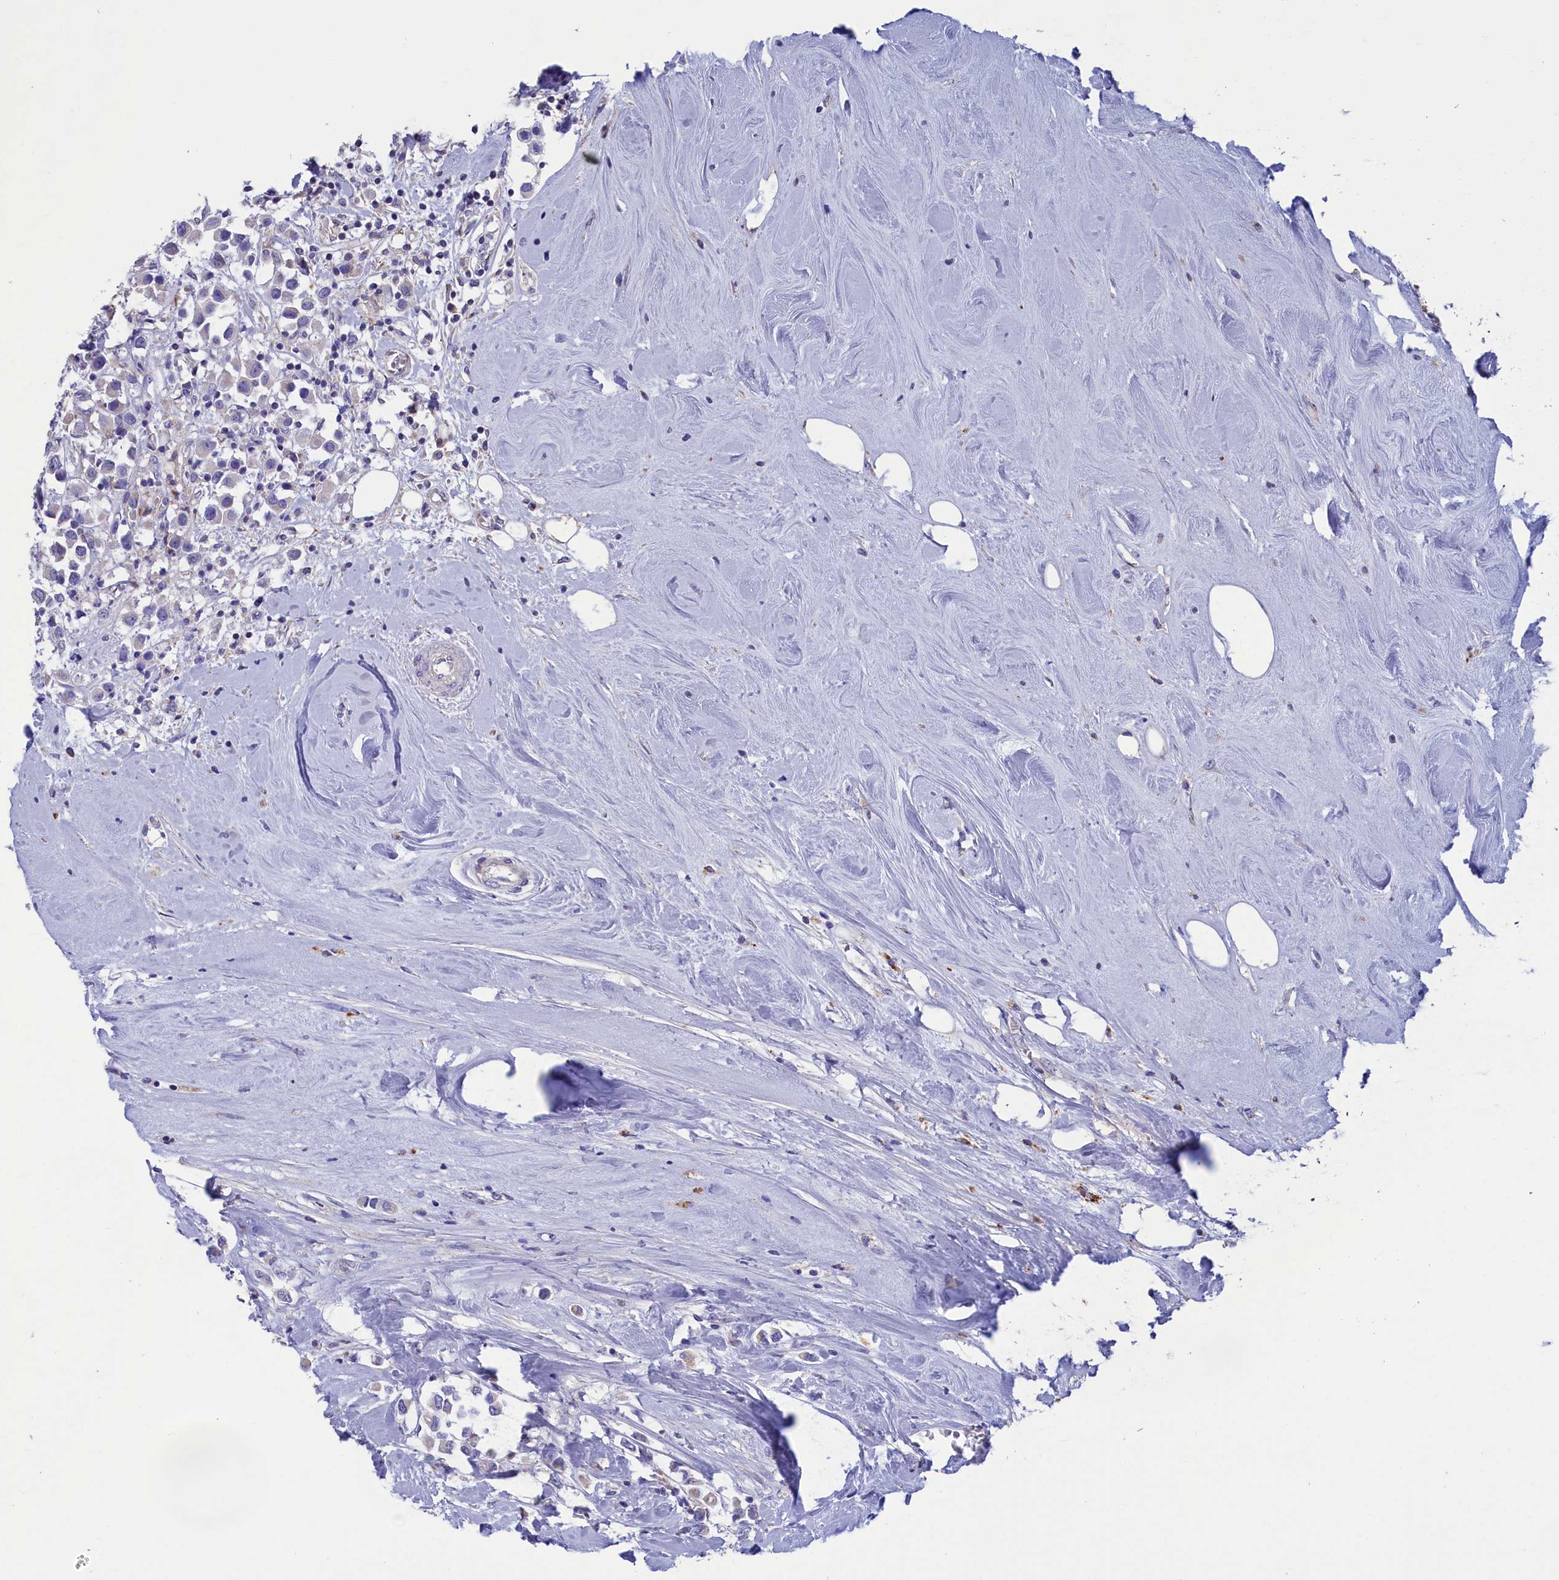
{"staining": {"intensity": "weak", "quantity": "<25%", "location": "cytoplasmic/membranous"}, "tissue": "breast cancer", "cell_type": "Tumor cells", "image_type": "cancer", "snomed": [{"axis": "morphology", "description": "Duct carcinoma"}, {"axis": "topography", "description": "Breast"}], "caption": "Protein analysis of breast cancer reveals no significant expression in tumor cells.", "gene": "WDR6", "patient": {"sex": "female", "age": 61}}